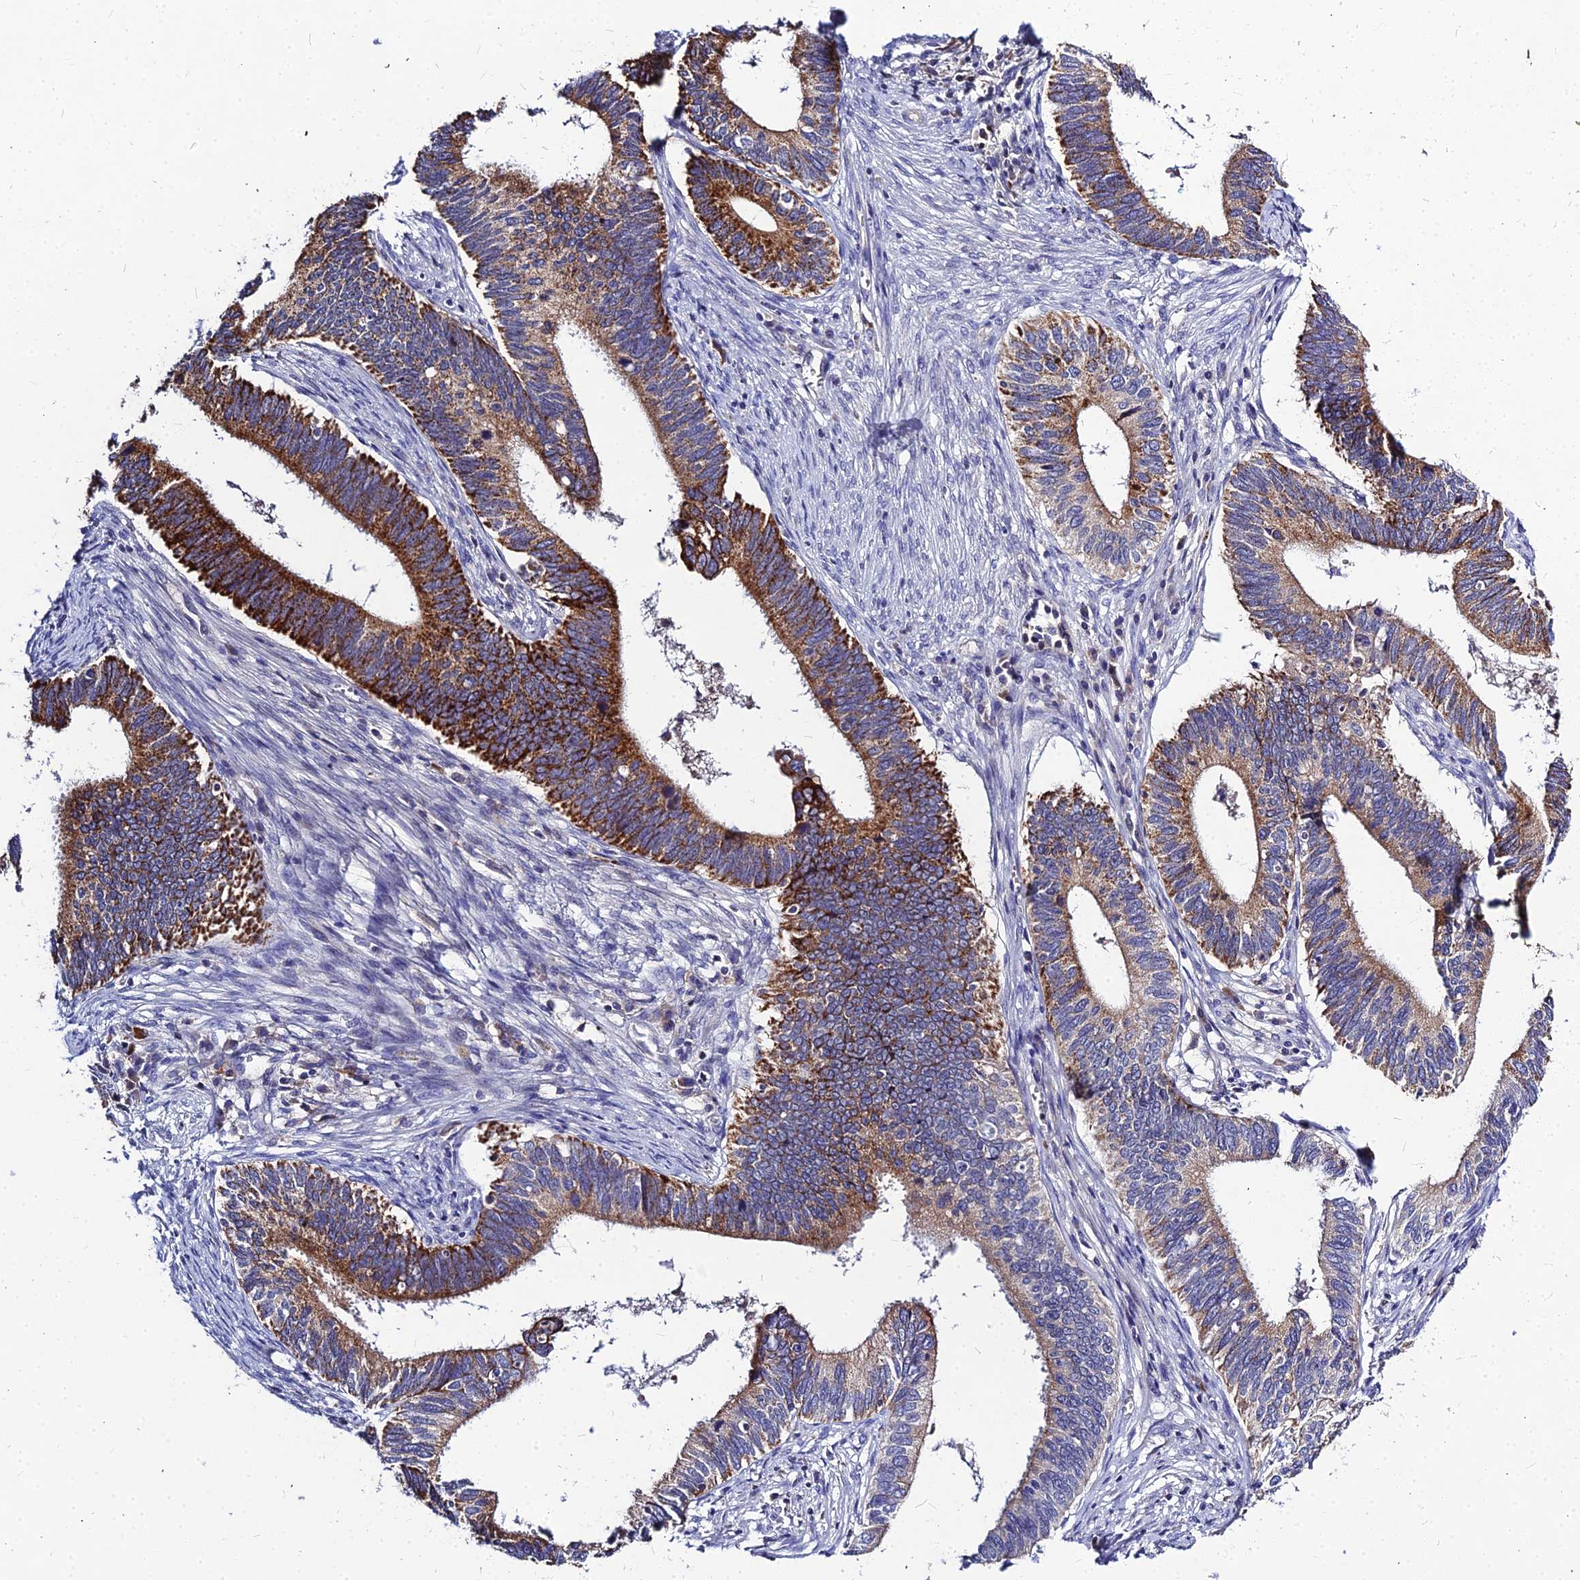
{"staining": {"intensity": "strong", "quantity": ">75%", "location": "cytoplasmic/membranous"}, "tissue": "cervical cancer", "cell_type": "Tumor cells", "image_type": "cancer", "snomed": [{"axis": "morphology", "description": "Adenocarcinoma, NOS"}, {"axis": "topography", "description": "Cervix"}], "caption": "DAB immunohistochemical staining of human cervical cancer displays strong cytoplasmic/membranous protein positivity in about >75% of tumor cells. Using DAB (3,3'-diaminobenzidine) (brown) and hematoxylin (blue) stains, captured at high magnification using brightfield microscopy.", "gene": "DMRTA1", "patient": {"sex": "female", "age": 42}}